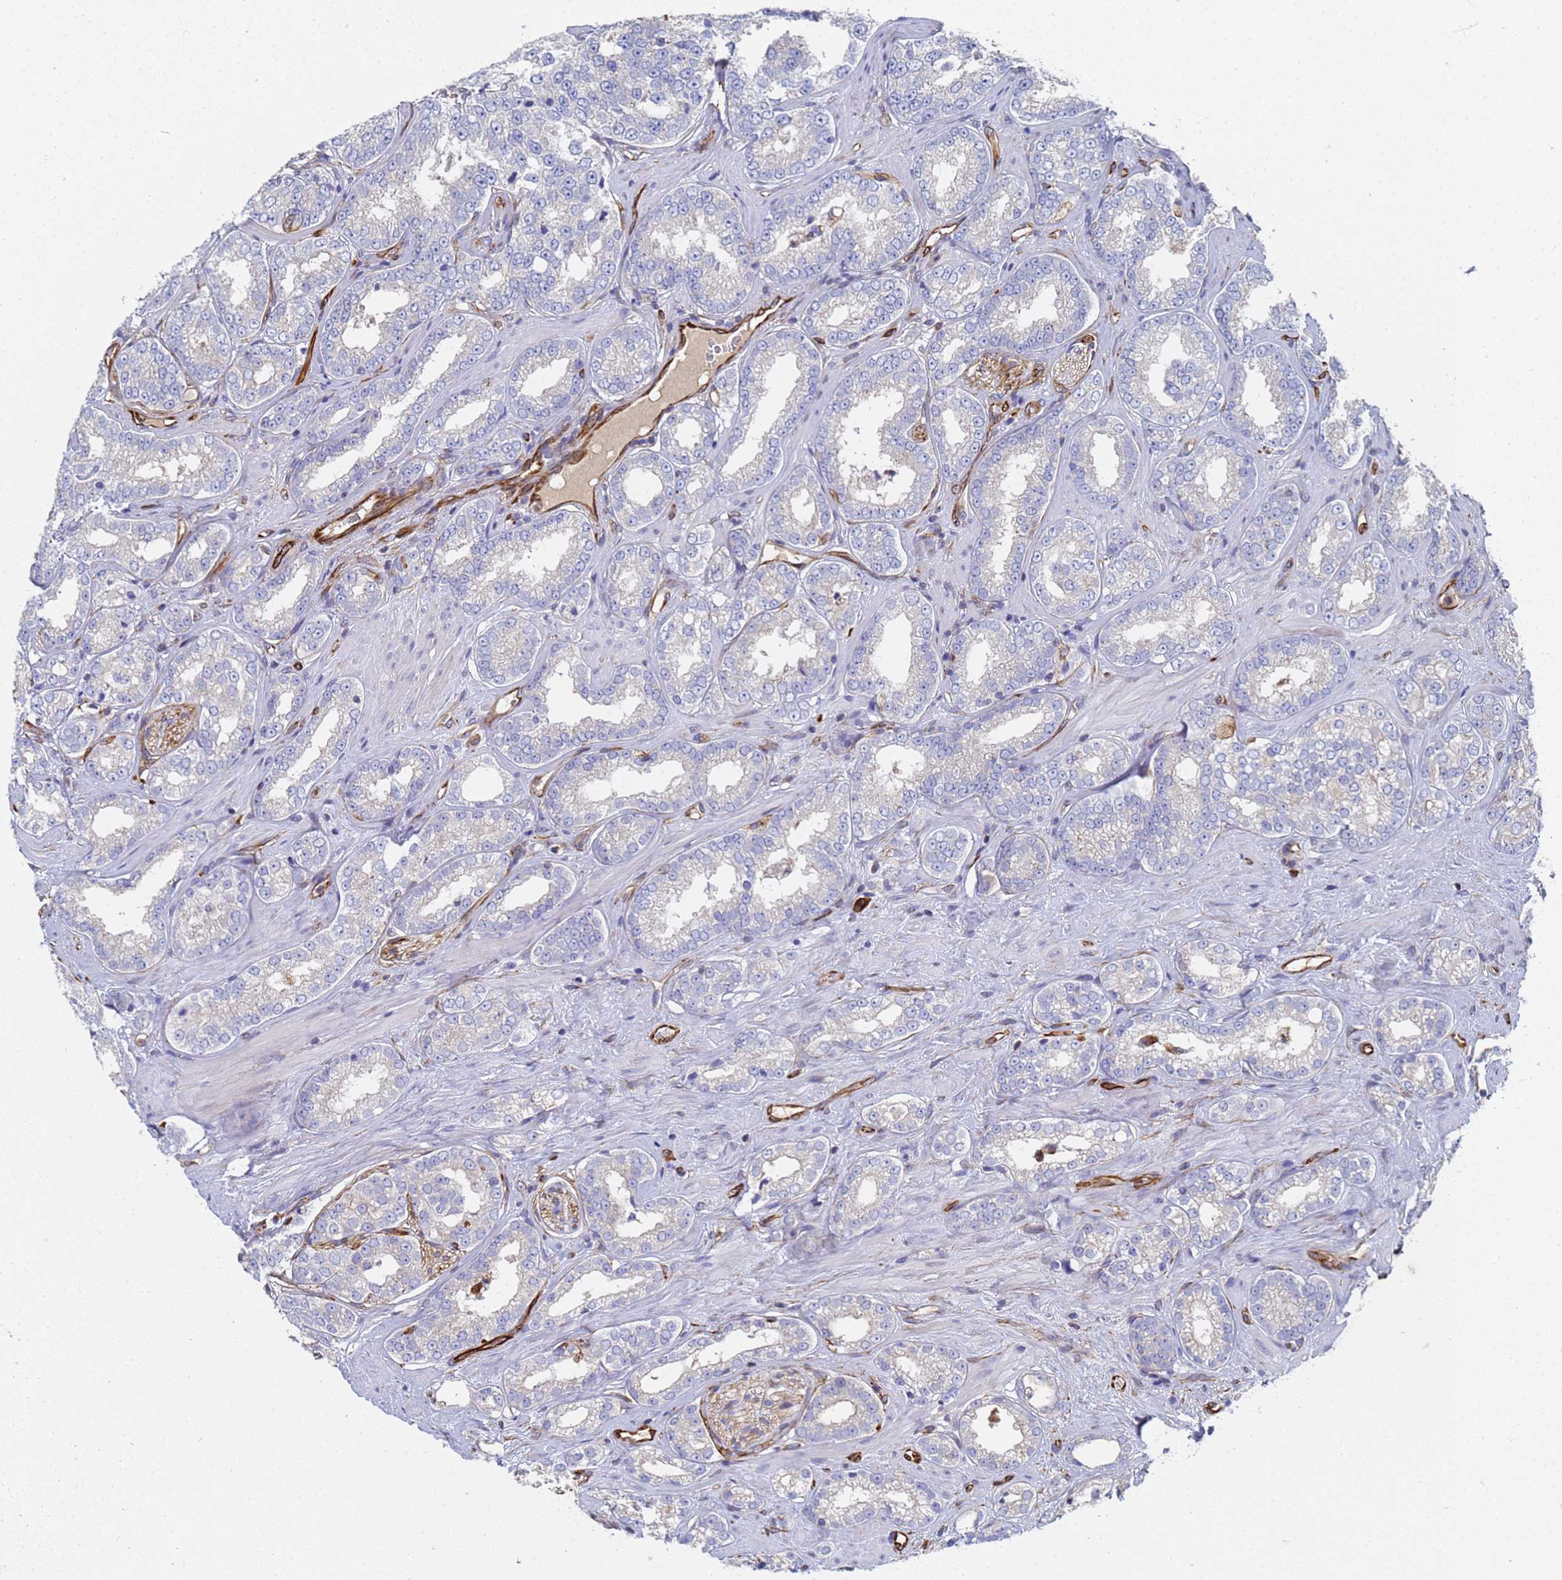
{"staining": {"intensity": "negative", "quantity": "none", "location": "none"}, "tissue": "prostate cancer", "cell_type": "Tumor cells", "image_type": "cancer", "snomed": [{"axis": "morphology", "description": "Normal tissue, NOS"}, {"axis": "morphology", "description": "Adenocarcinoma, High grade"}, {"axis": "topography", "description": "Prostate"}], "caption": "Human prostate adenocarcinoma (high-grade) stained for a protein using immunohistochemistry (IHC) demonstrates no staining in tumor cells.", "gene": "SYT13", "patient": {"sex": "male", "age": 83}}